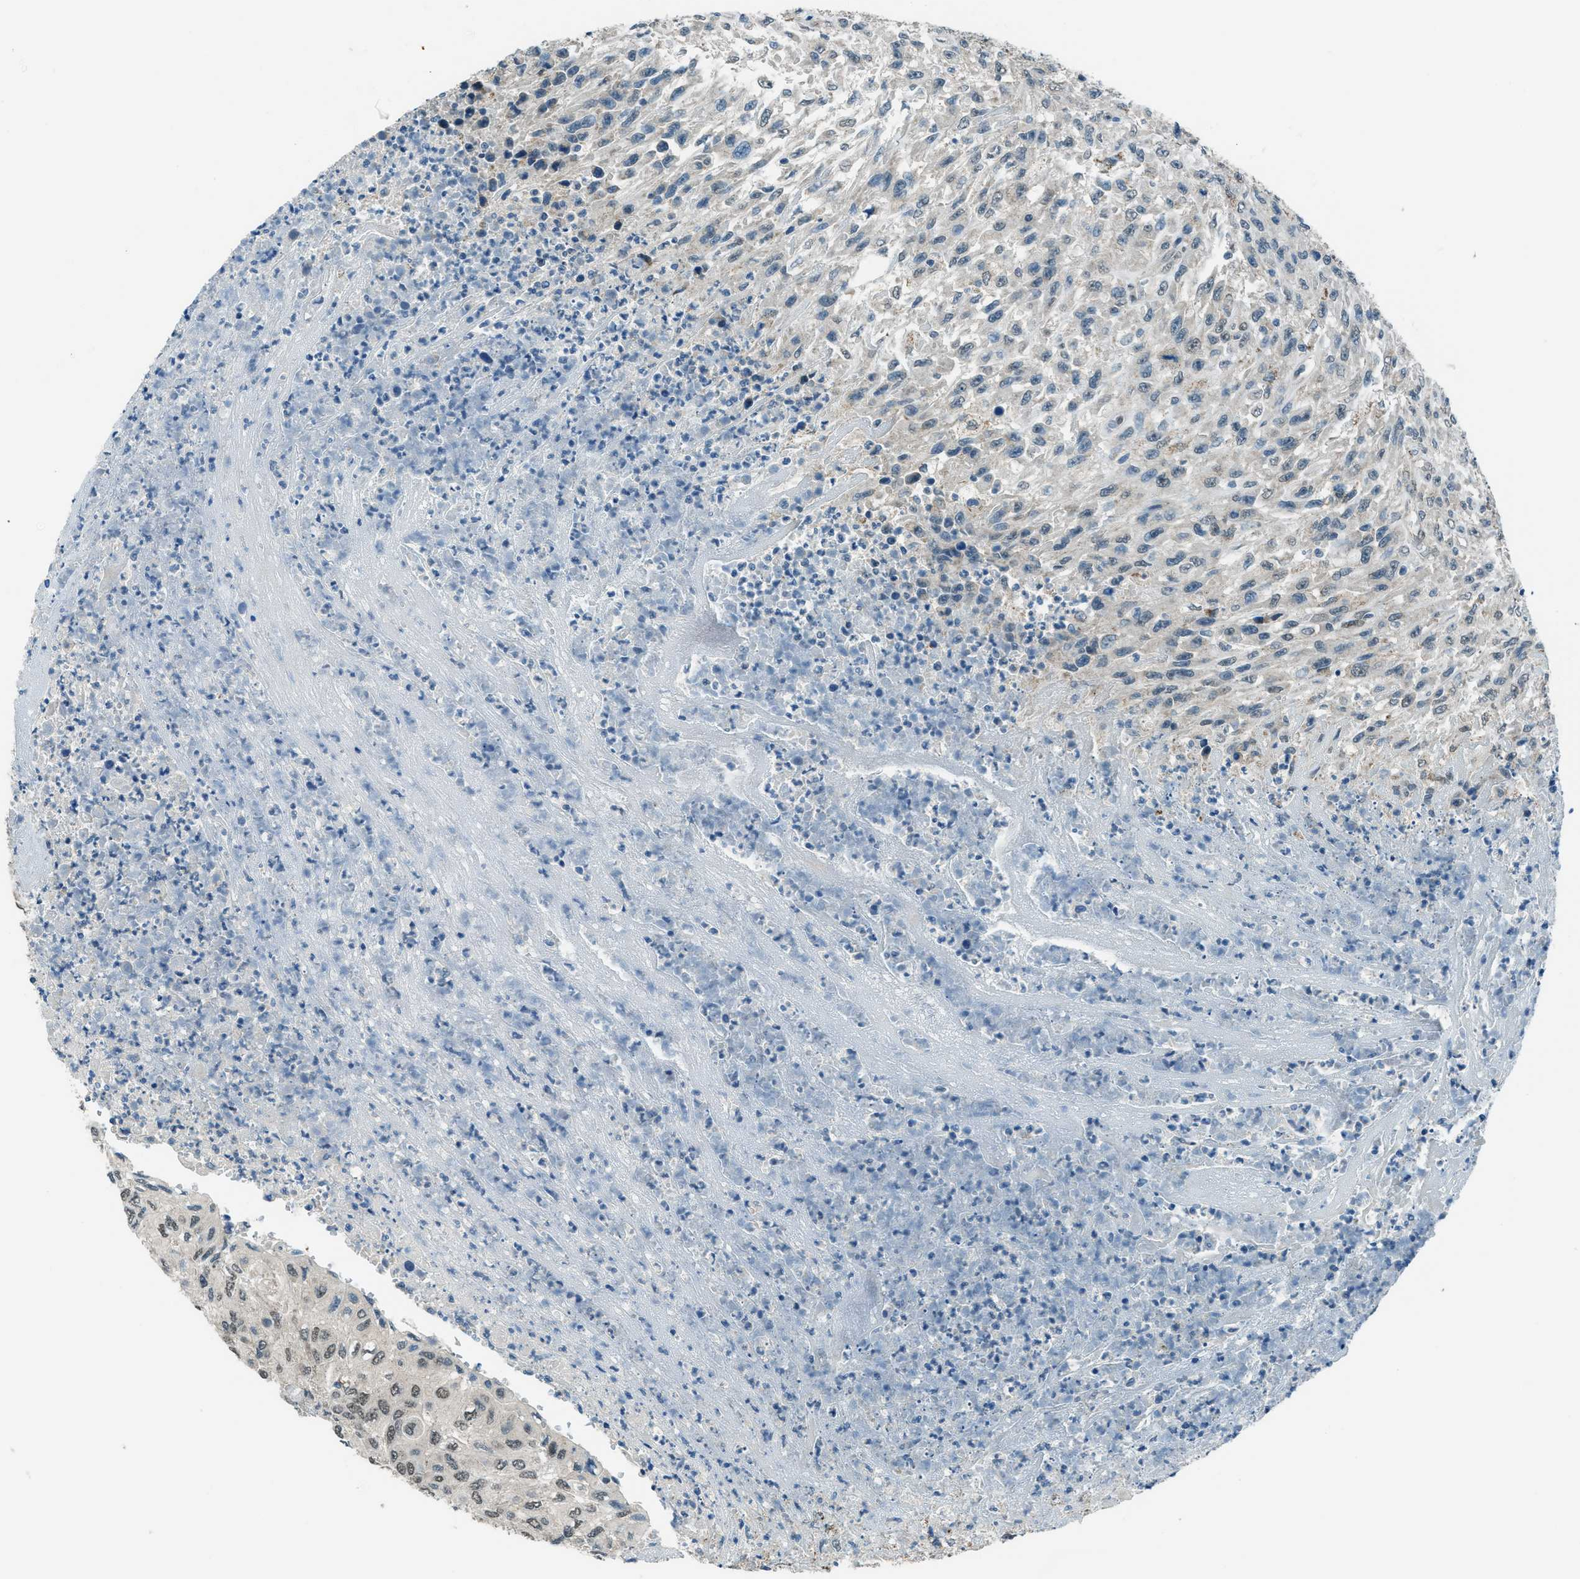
{"staining": {"intensity": "negative", "quantity": "none", "location": "none"}, "tissue": "urothelial cancer", "cell_type": "Tumor cells", "image_type": "cancer", "snomed": [{"axis": "morphology", "description": "Urothelial carcinoma, High grade"}, {"axis": "topography", "description": "Urinary bladder"}], "caption": "A micrograph of urothelial cancer stained for a protein reveals no brown staining in tumor cells. (DAB (3,3'-diaminobenzidine) IHC visualized using brightfield microscopy, high magnification).", "gene": "NPEPL1", "patient": {"sex": "male", "age": 66}}